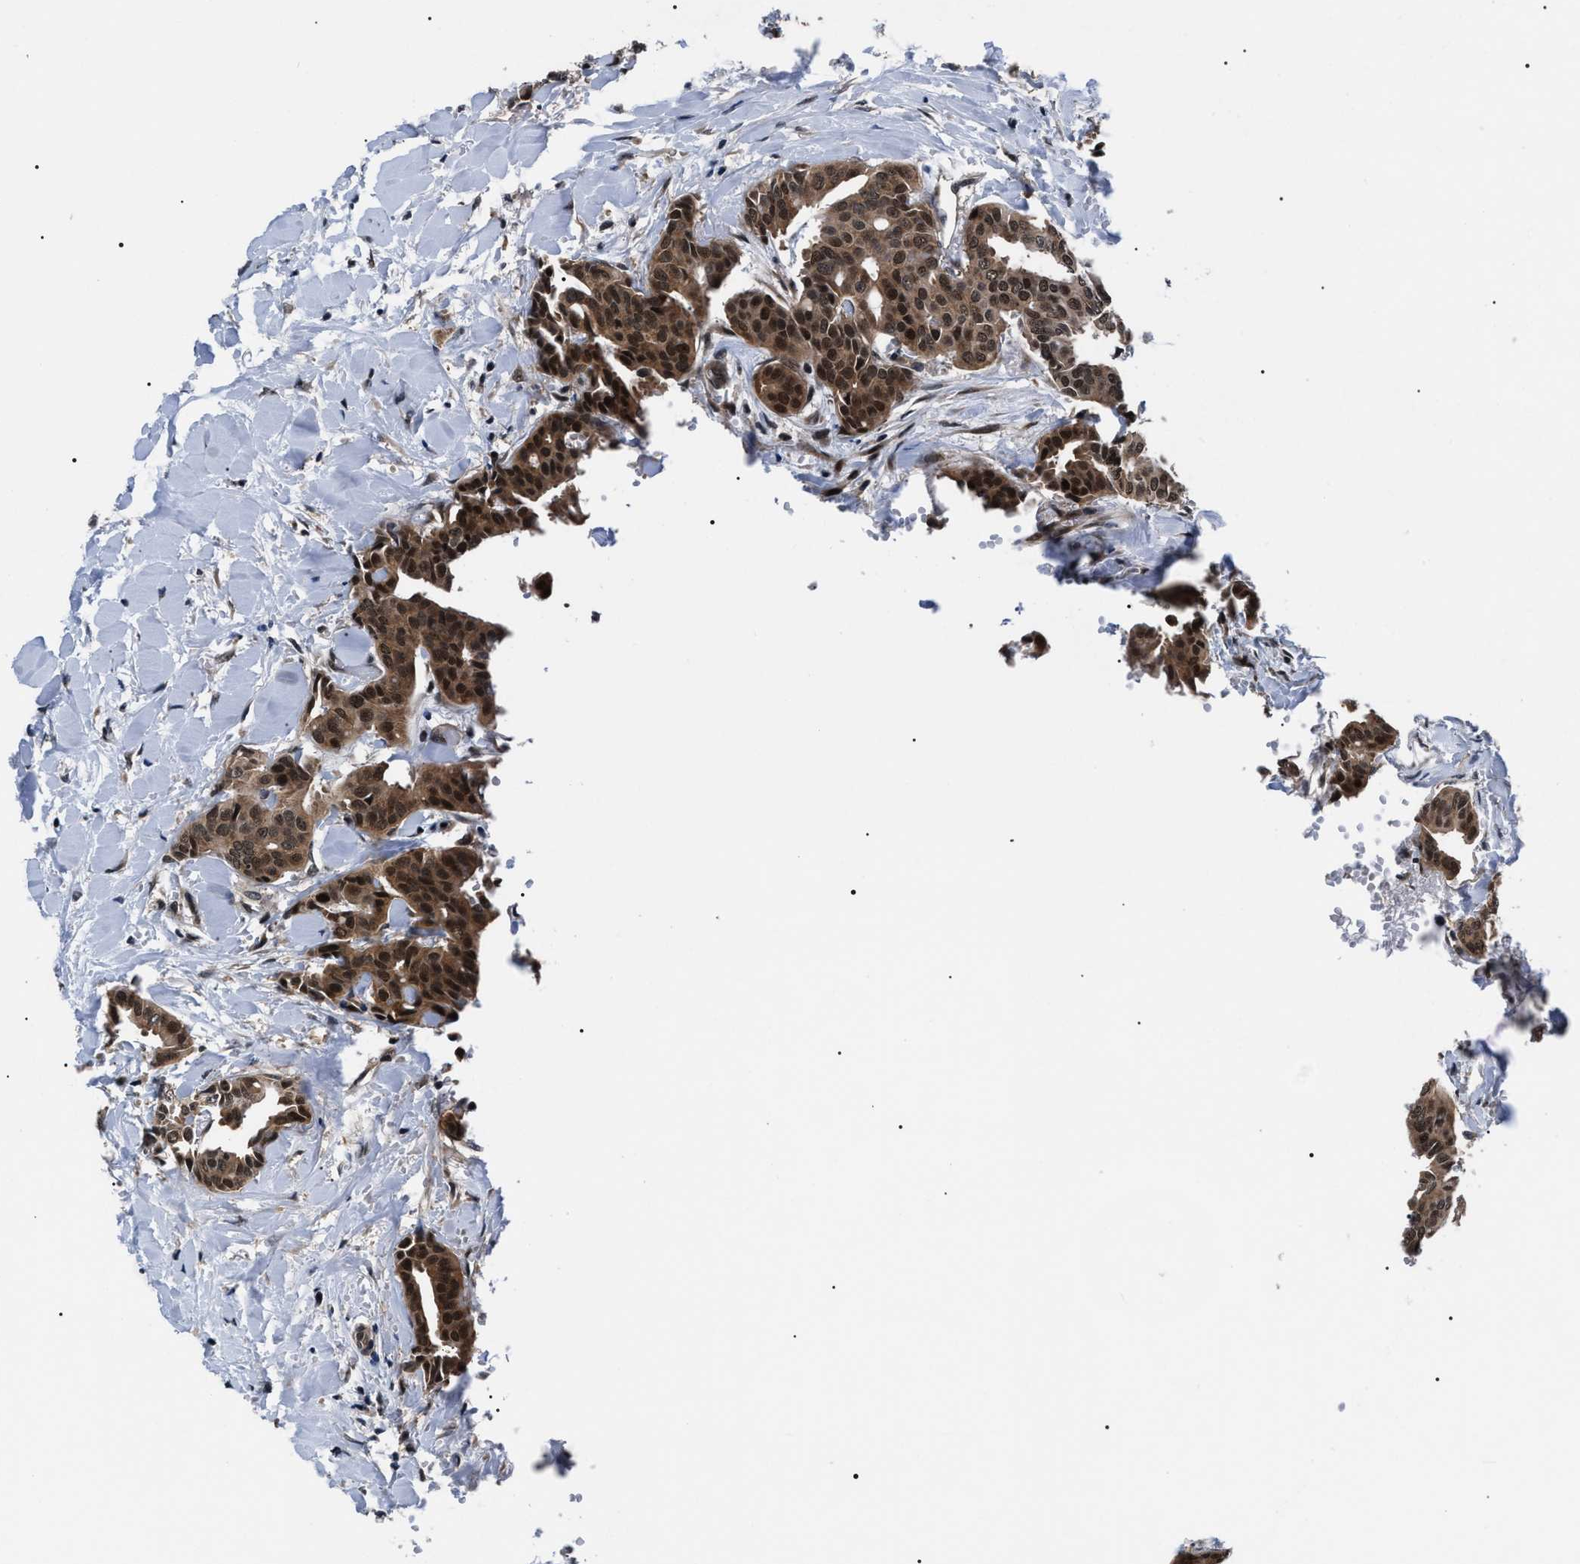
{"staining": {"intensity": "moderate", "quantity": ">75%", "location": "cytoplasmic/membranous,nuclear"}, "tissue": "head and neck cancer", "cell_type": "Tumor cells", "image_type": "cancer", "snomed": [{"axis": "morphology", "description": "Adenocarcinoma, NOS"}, {"axis": "topography", "description": "Salivary gland"}, {"axis": "topography", "description": "Head-Neck"}], "caption": "Immunohistochemistry (IHC) staining of head and neck adenocarcinoma, which exhibits medium levels of moderate cytoplasmic/membranous and nuclear staining in approximately >75% of tumor cells indicating moderate cytoplasmic/membranous and nuclear protein staining. The staining was performed using DAB (brown) for protein detection and nuclei were counterstained in hematoxylin (blue).", "gene": "CSNK2A1", "patient": {"sex": "female", "age": 59}}